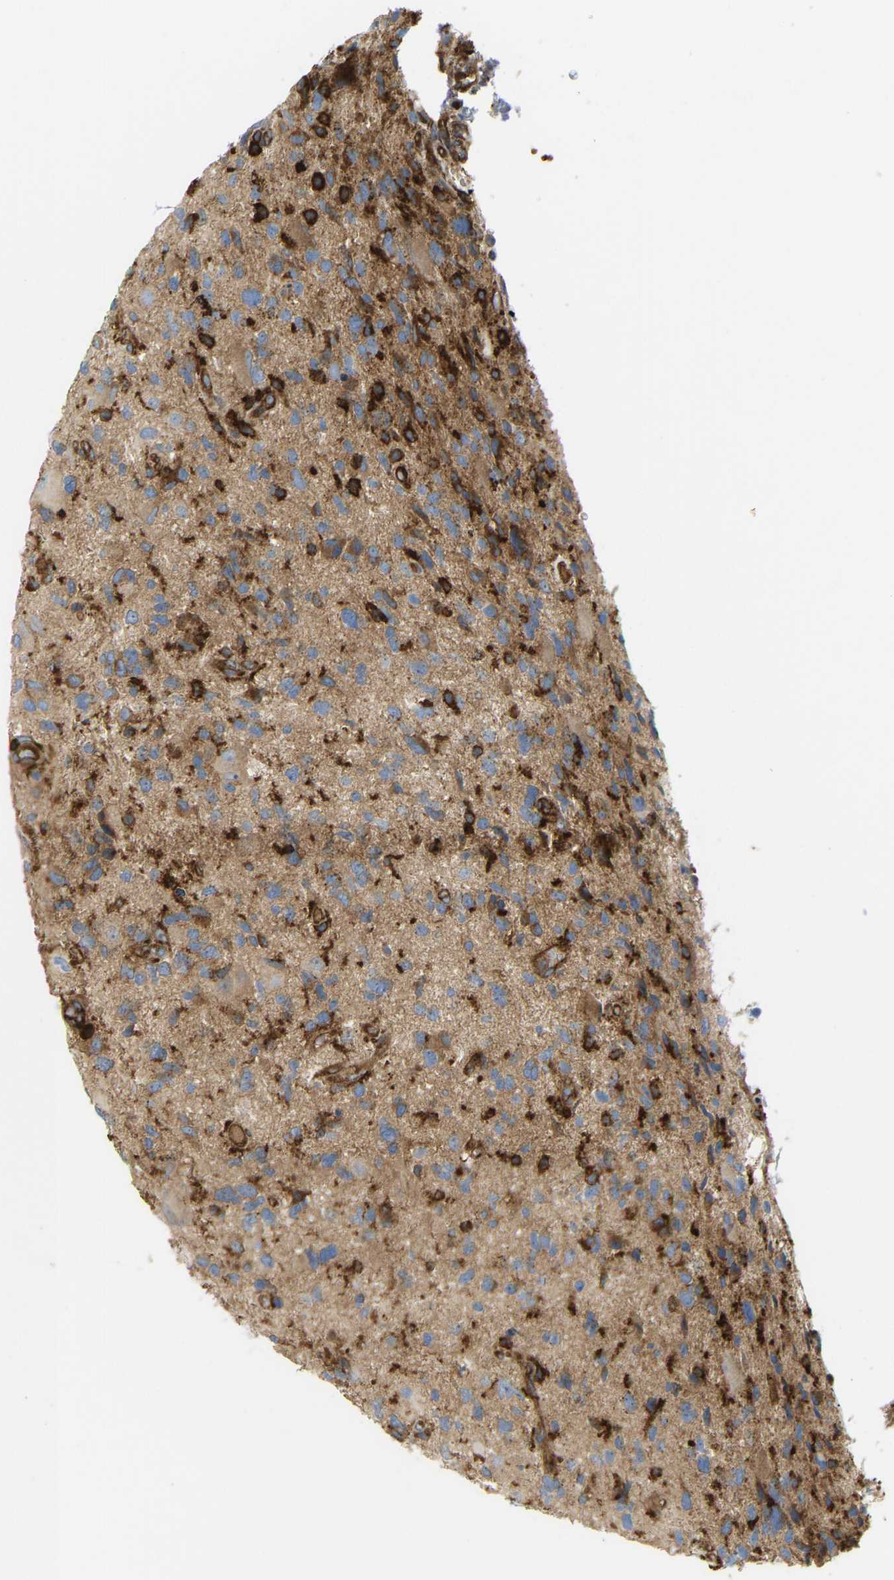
{"staining": {"intensity": "moderate", "quantity": "<25%", "location": "cytoplasmic/membranous"}, "tissue": "glioma", "cell_type": "Tumor cells", "image_type": "cancer", "snomed": [{"axis": "morphology", "description": "Glioma, malignant, High grade"}, {"axis": "topography", "description": "Brain"}], "caption": "Moderate cytoplasmic/membranous staining for a protein is seen in approximately <25% of tumor cells of malignant high-grade glioma using IHC.", "gene": "PICALM", "patient": {"sex": "male", "age": 33}}